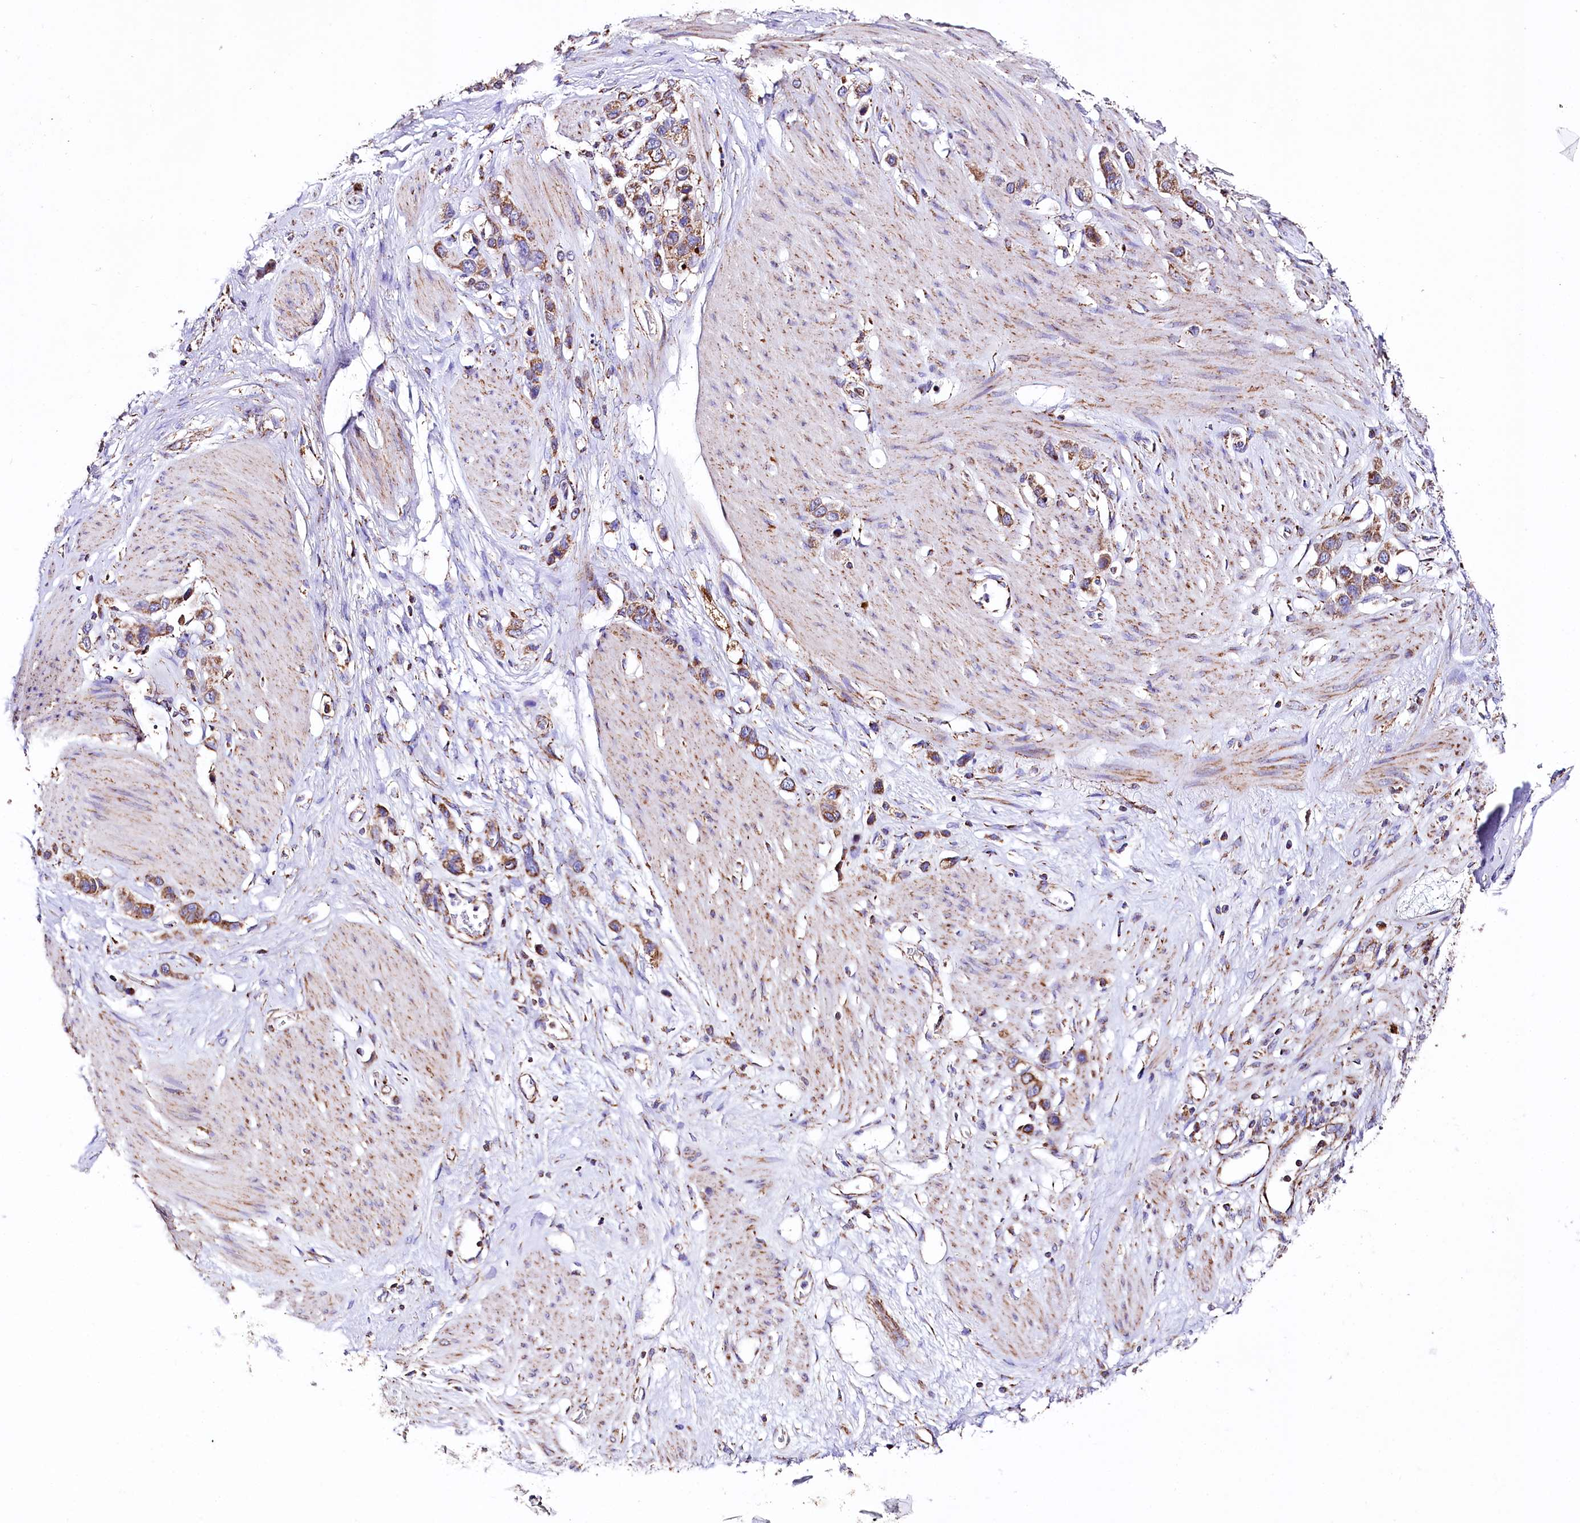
{"staining": {"intensity": "moderate", "quantity": ">75%", "location": "cytoplasmic/membranous"}, "tissue": "stomach cancer", "cell_type": "Tumor cells", "image_type": "cancer", "snomed": [{"axis": "morphology", "description": "Adenocarcinoma, NOS"}, {"axis": "morphology", "description": "Adenocarcinoma, High grade"}, {"axis": "topography", "description": "Stomach, upper"}, {"axis": "topography", "description": "Stomach, lower"}], "caption": "Human stomach cancer (high-grade adenocarcinoma) stained with a brown dye displays moderate cytoplasmic/membranous positive expression in about >75% of tumor cells.", "gene": "APLP2", "patient": {"sex": "female", "age": 65}}